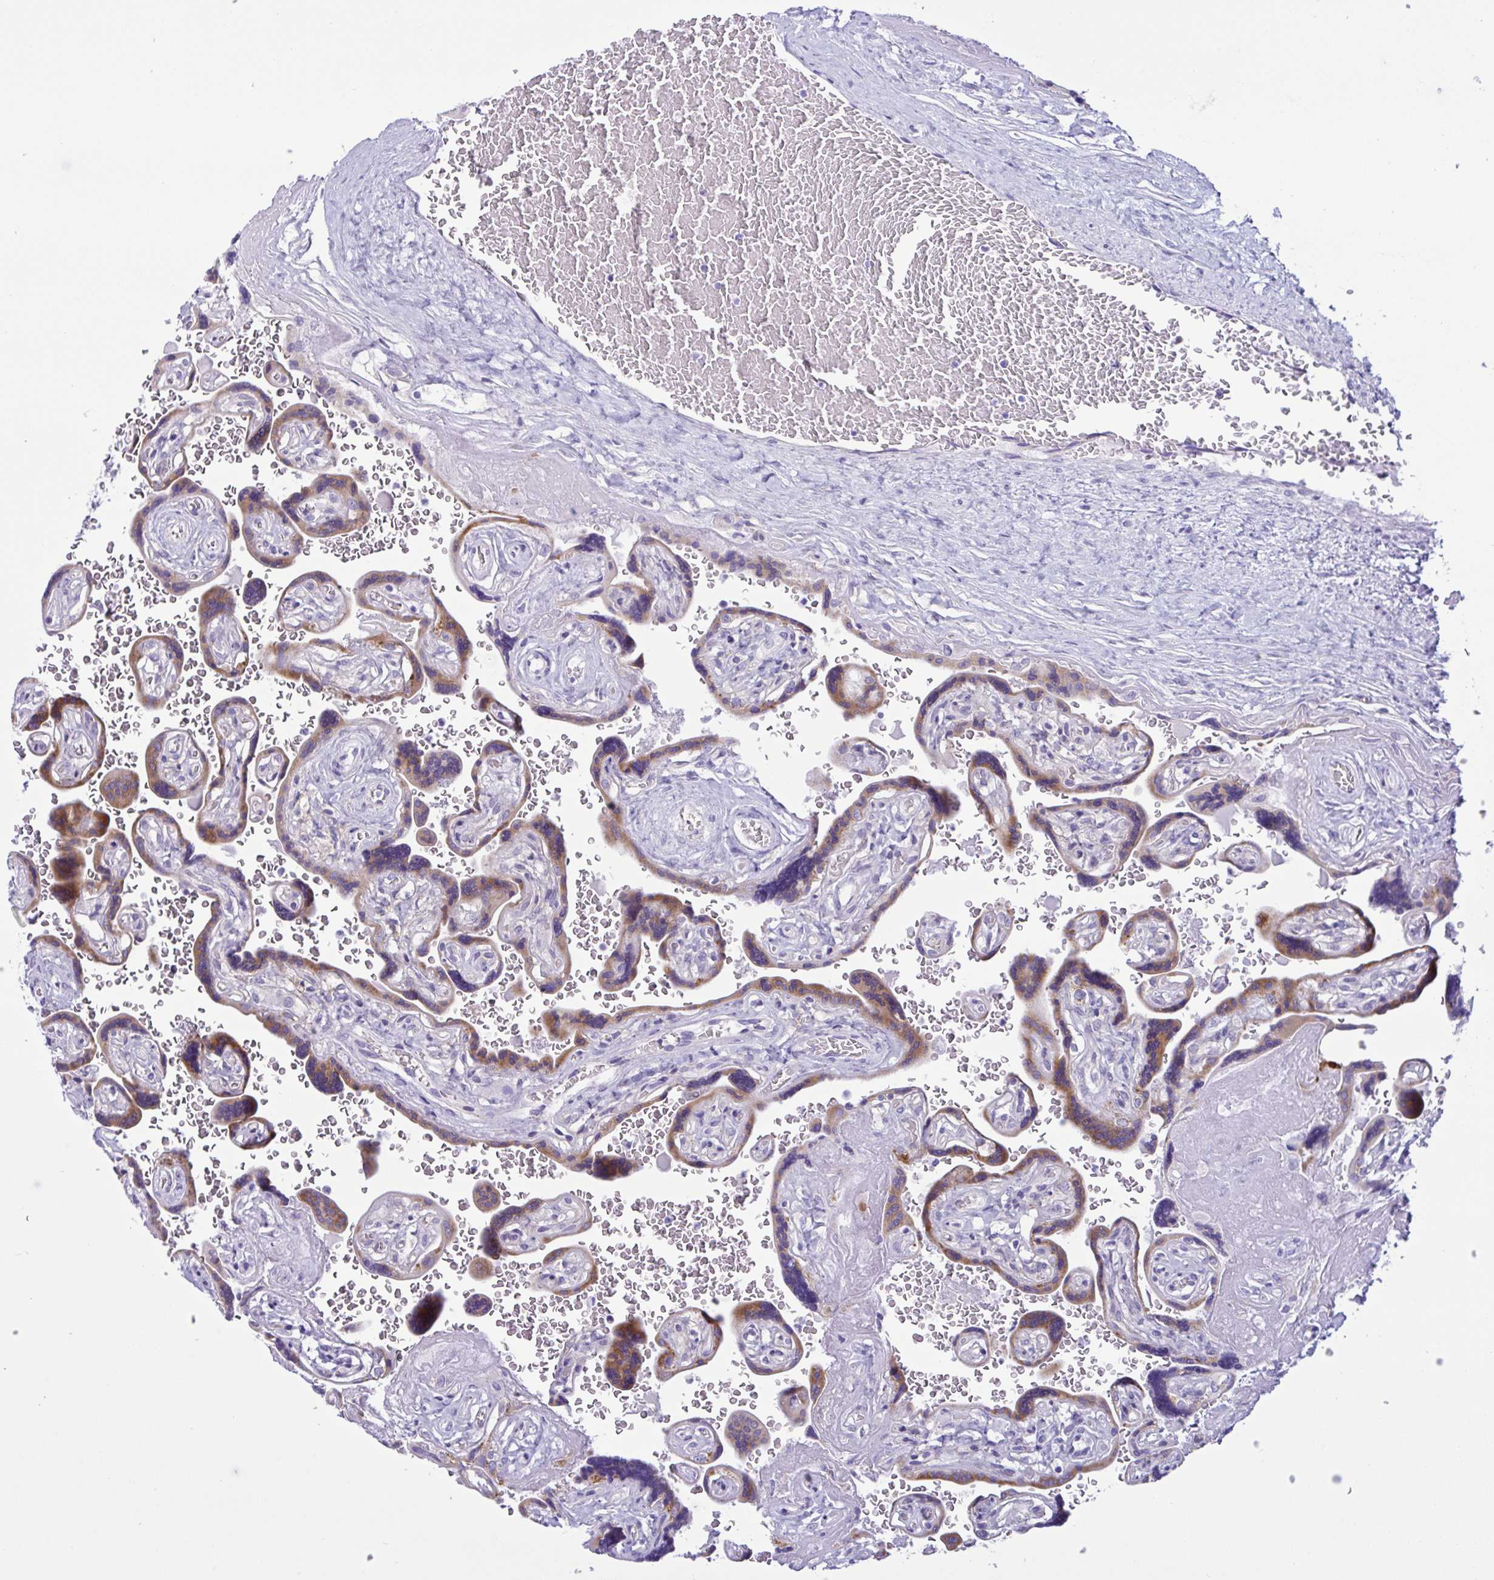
{"staining": {"intensity": "moderate", "quantity": "<25%", "location": "cytoplasmic/membranous"}, "tissue": "placenta", "cell_type": "Decidual cells", "image_type": "normal", "snomed": [{"axis": "morphology", "description": "Normal tissue, NOS"}, {"axis": "topography", "description": "Placenta"}], "caption": "High-magnification brightfield microscopy of benign placenta stained with DAB (brown) and counterstained with hematoxylin (blue). decidual cells exhibit moderate cytoplasmic/membranous staining is present in about<25% of cells. (DAB (3,3'-diaminobenzidine) = brown stain, brightfield microscopy at high magnification).", "gene": "SREBF1", "patient": {"sex": "female", "age": 32}}